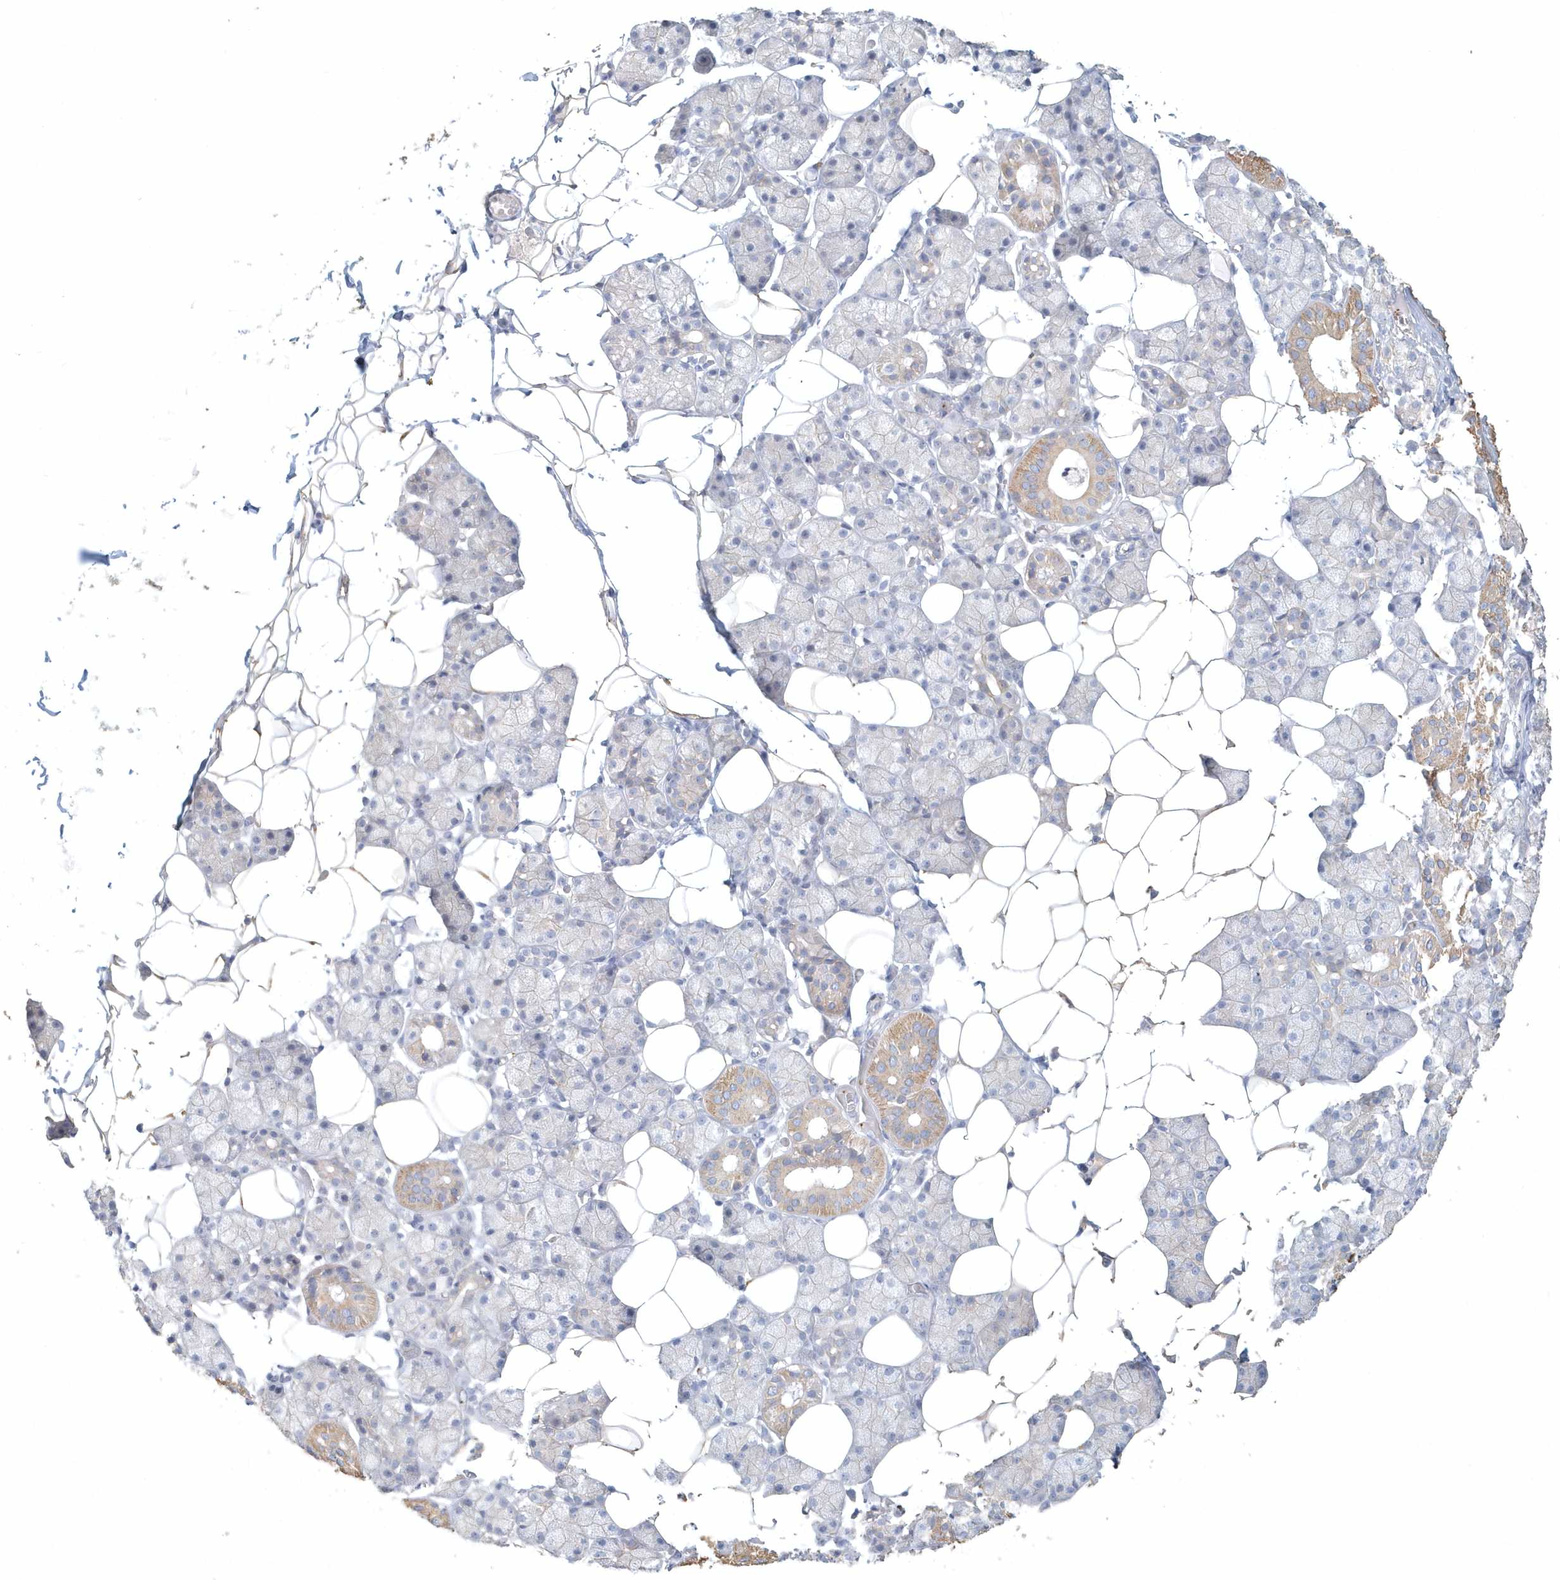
{"staining": {"intensity": "weak", "quantity": "25%-75%", "location": "cytoplasmic/membranous"}, "tissue": "salivary gland", "cell_type": "Glandular cells", "image_type": "normal", "snomed": [{"axis": "morphology", "description": "Normal tissue, NOS"}, {"axis": "topography", "description": "Salivary gland"}], "caption": "A brown stain highlights weak cytoplasmic/membranous staining of a protein in glandular cells of unremarkable human salivary gland. The protein of interest is stained brown, and the nuclei are stained in blue (DAB (3,3'-diaminobenzidine) IHC with brightfield microscopy, high magnification).", "gene": "MMRN1", "patient": {"sex": "female", "age": 33}}